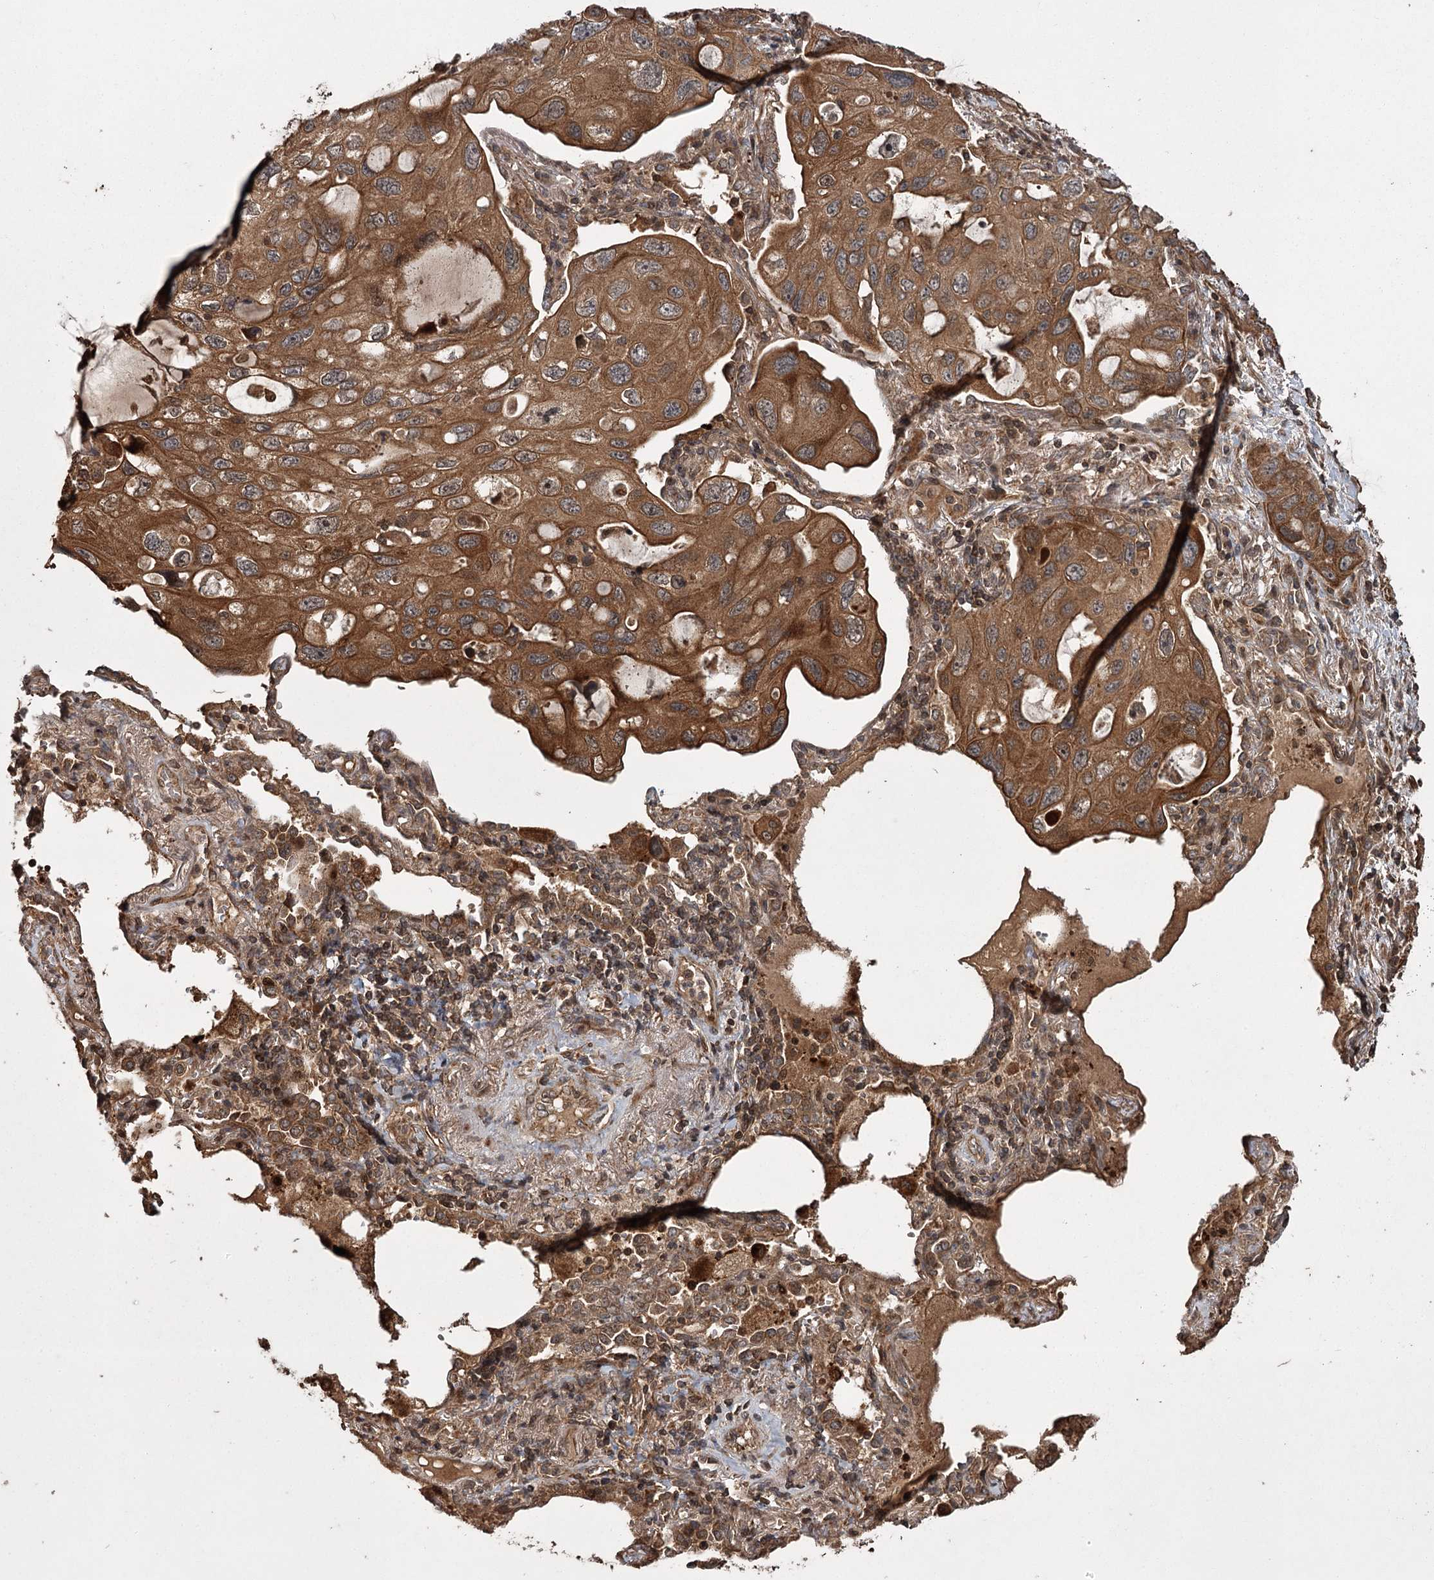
{"staining": {"intensity": "strong", "quantity": ">75%", "location": "cytoplasmic/membranous"}, "tissue": "lung cancer", "cell_type": "Tumor cells", "image_type": "cancer", "snomed": [{"axis": "morphology", "description": "Squamous cell carcinoma, NOS"}, {"axis": "topography", "description": "Lung"}], "caption": "A brown stain highlights strong cytoplasmic/membranous expression of a protein in human lung cancer tumor cells. (brown staining indicates protein expression, while blue staining denotes nuclei).", "gene": "RPAP3", "patient": {"sex": "female", "age": 73}}